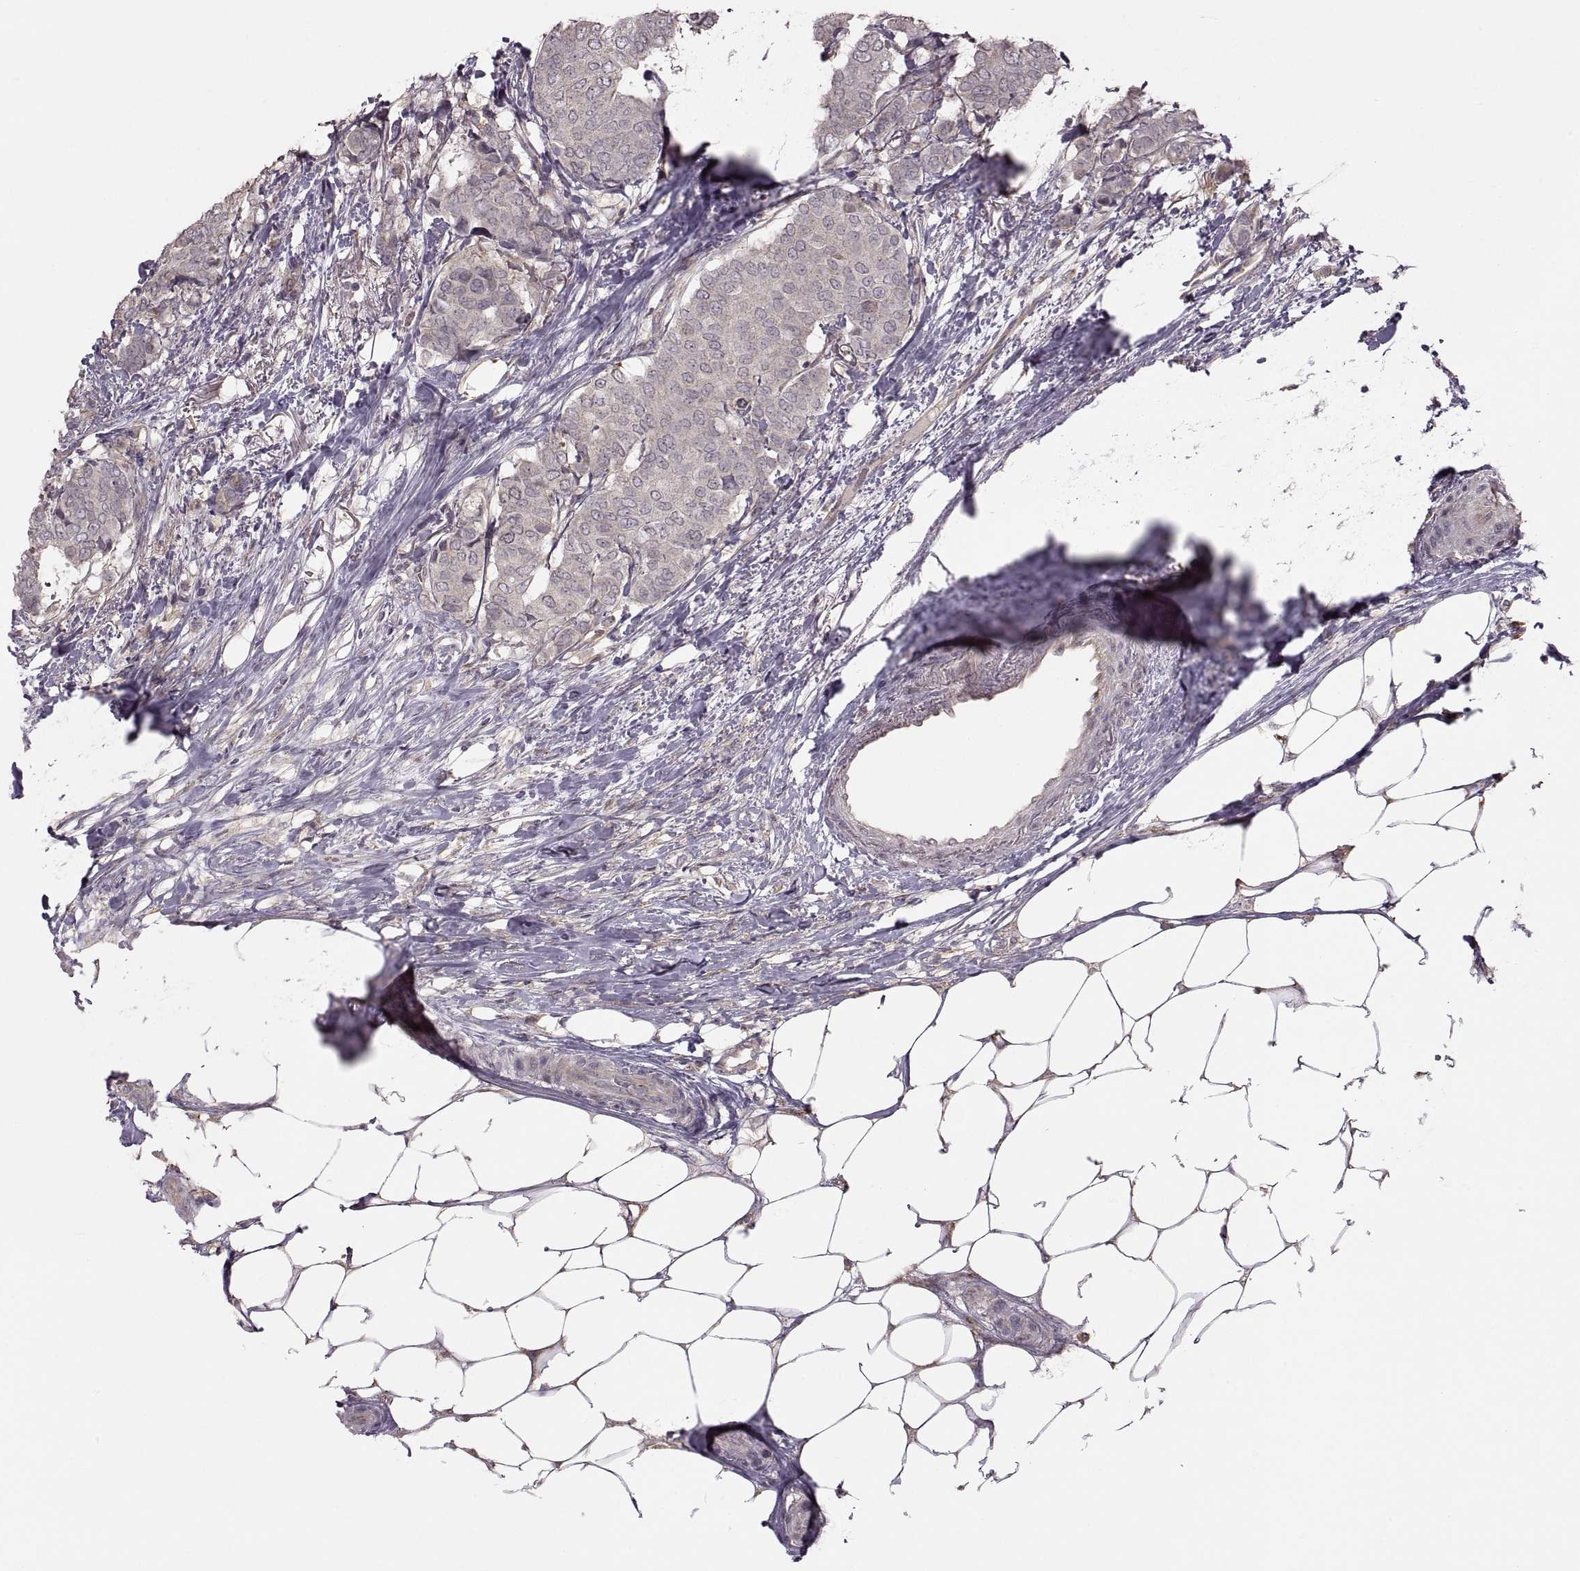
{"staining": {"intensity": "negative", "quantity": "none", "location": "none"}, "tissue": "breast cancer", "cell_type": "Tumor cells", "image_type": "cancer", "snomed": [{"axis": "morphology", "description": "Duct carcinoma"}, {"axis": "topography", "description": "Breast"}], "caption": "This is an immunohistochemistry histopathology image of human intraductal carcinoma (breast). There is no staining in tumor cells.", "gene": "PIERCE1", "patient": {"sex": "female", "age": 75}}